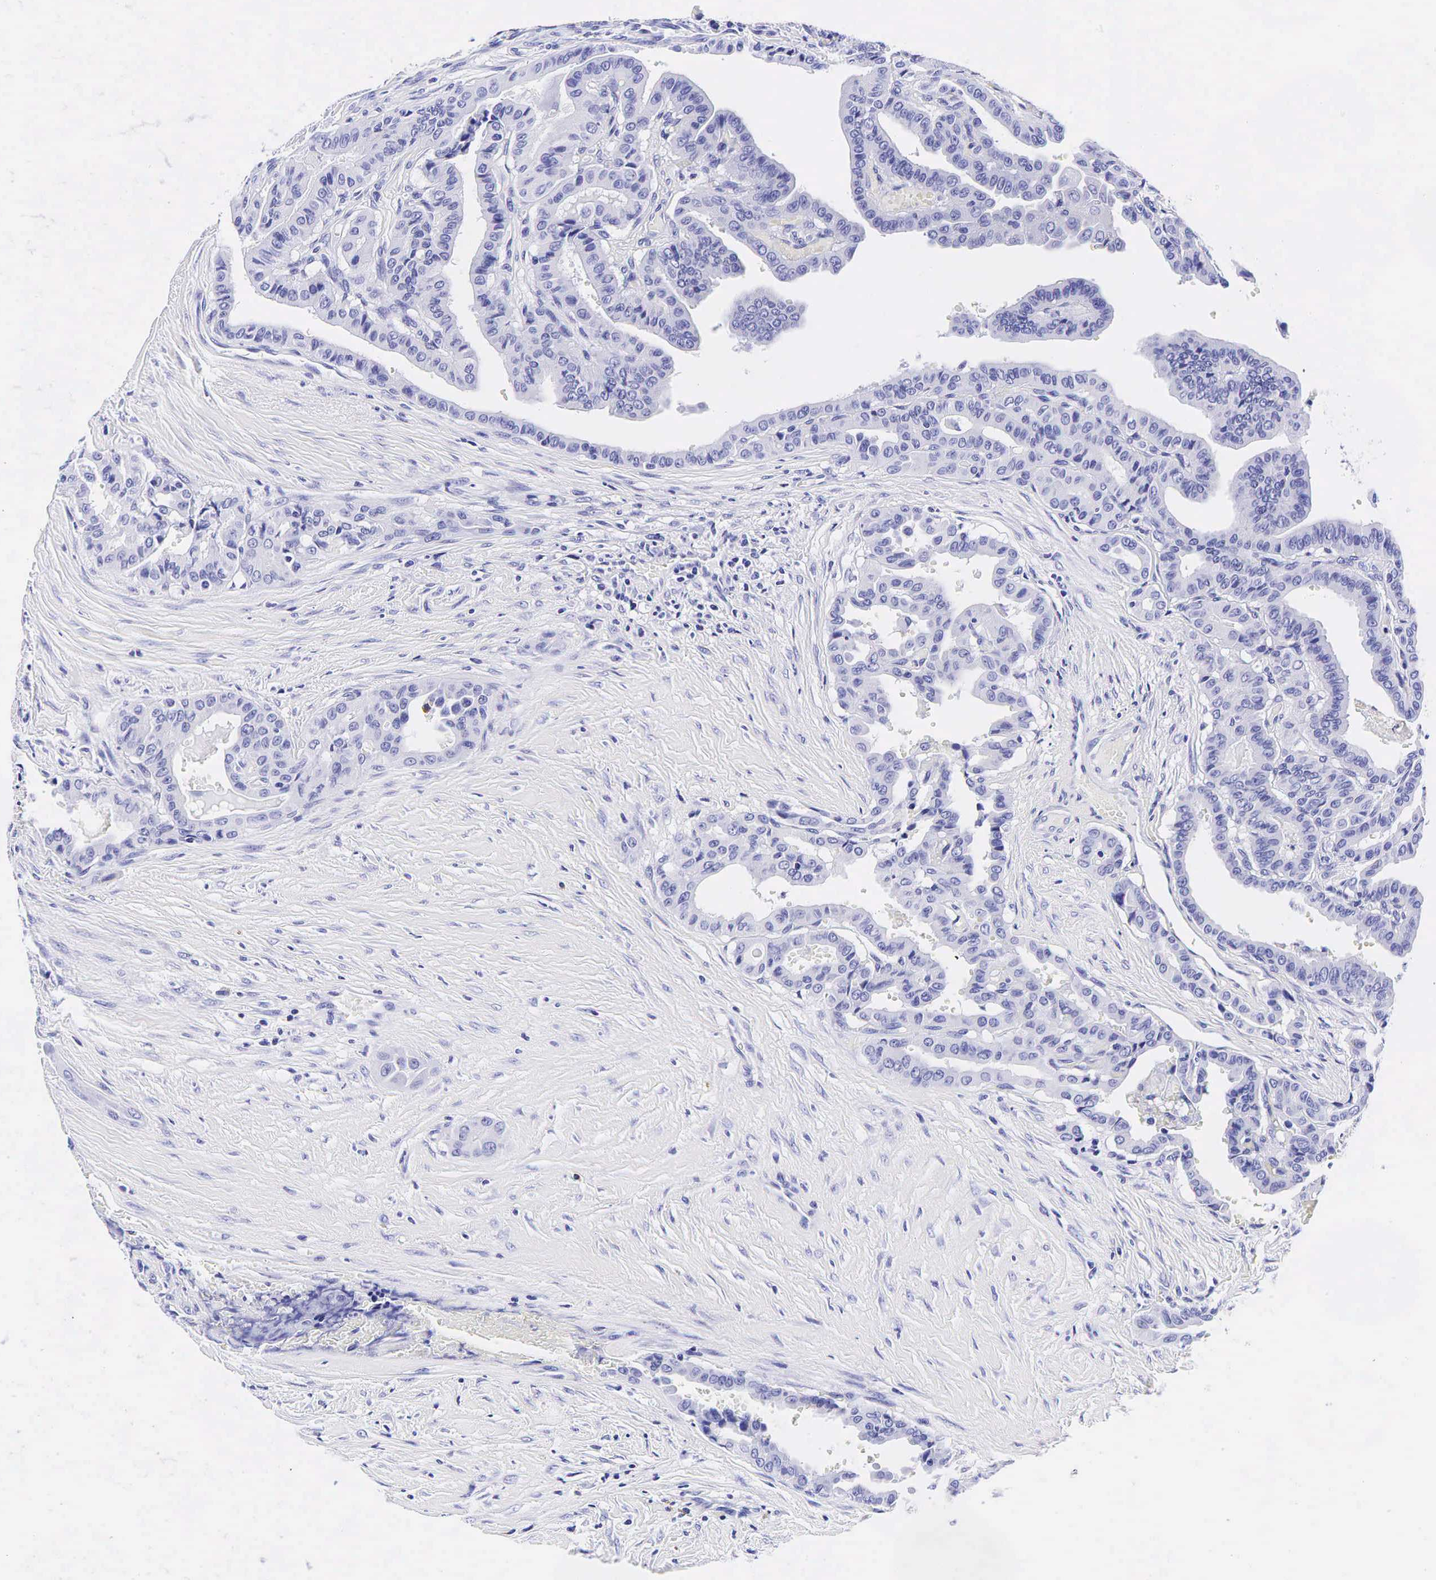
{"staining": {"intensity": "negative", "quantity": "none", "location": "none"}, "tissue": "thyroid cancer", "cell_type": "Tumor cells", "image_type": "cancer", "snomed": [{"axis": "morphology", "description": "Papillary adenocarcinoma, NOS"}, {"axis": "topography", "description": "Thyroid gland"}], "caption": "This is an immunohistochemistry (IHC) histopathology image of thyroid papillary adenocarcinoma. There is no positivity in tumor cells.", "gene": "GCG", "patient": {"sex": "male", "age": 87}}